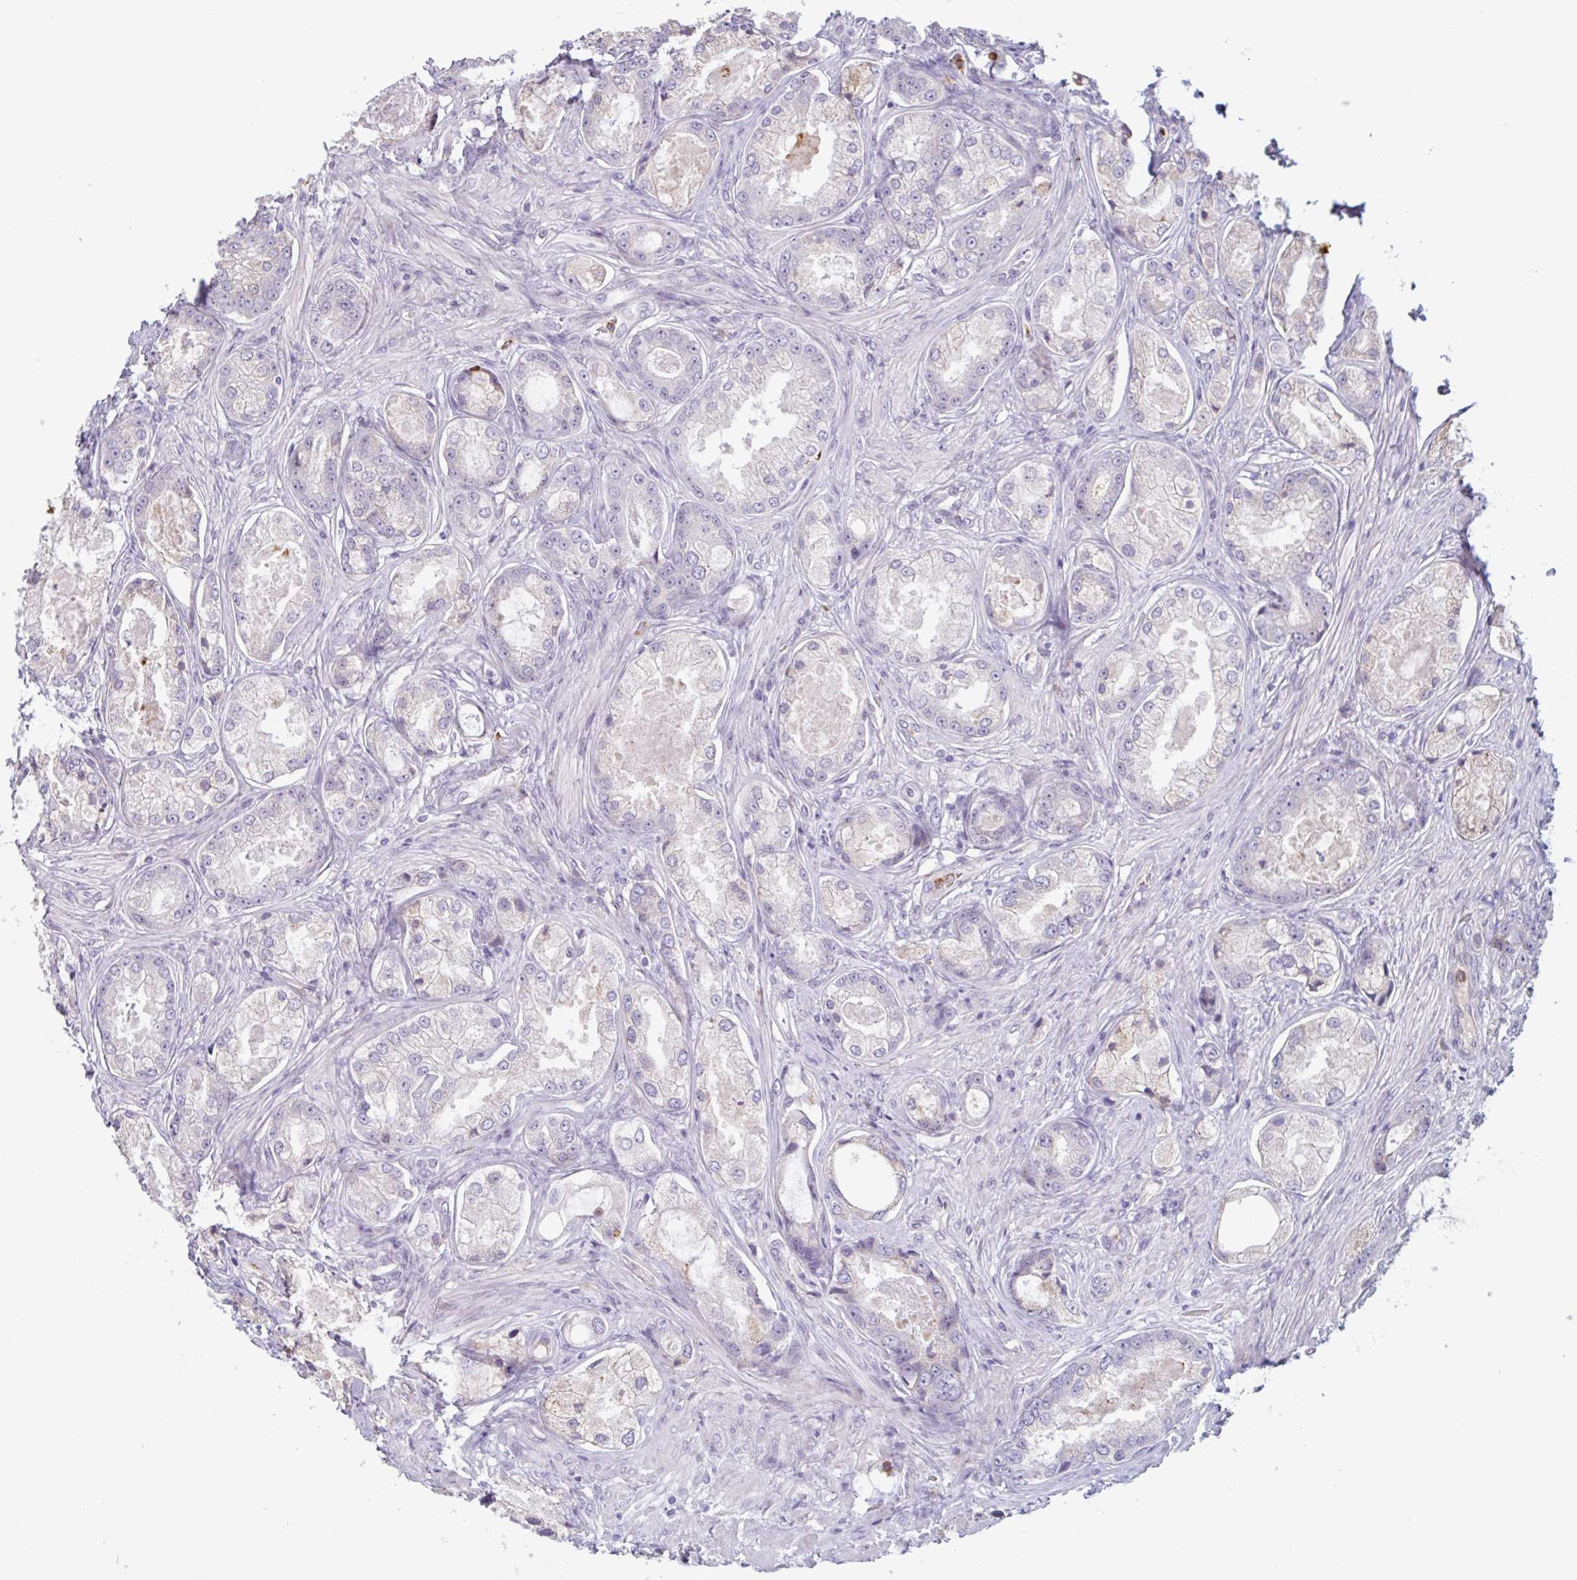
{"staining": {"intensity": "negative", "quantity": "none", "location": "none"}, "tissue": "prostate cancer", "cell_type": "Tumor cells", "image_type": "cancer", "snomed": [{"axis": "morphology", "description": "Adenocarcinoma, Low grade"}, {"axis": "topography", "description": "Prostate"}], "caption": "Immunohistochemistry of prostate cancer (low-grade adenocarcinoma) displays no expression in tumor cells. Brightfield microscopy of immunohistochemistry stained with DAB (brown) and hematoxylin (blue), captured at high magnification.", "gene": "TAF1D", "patient": {"sex": "male", "age": 68}}